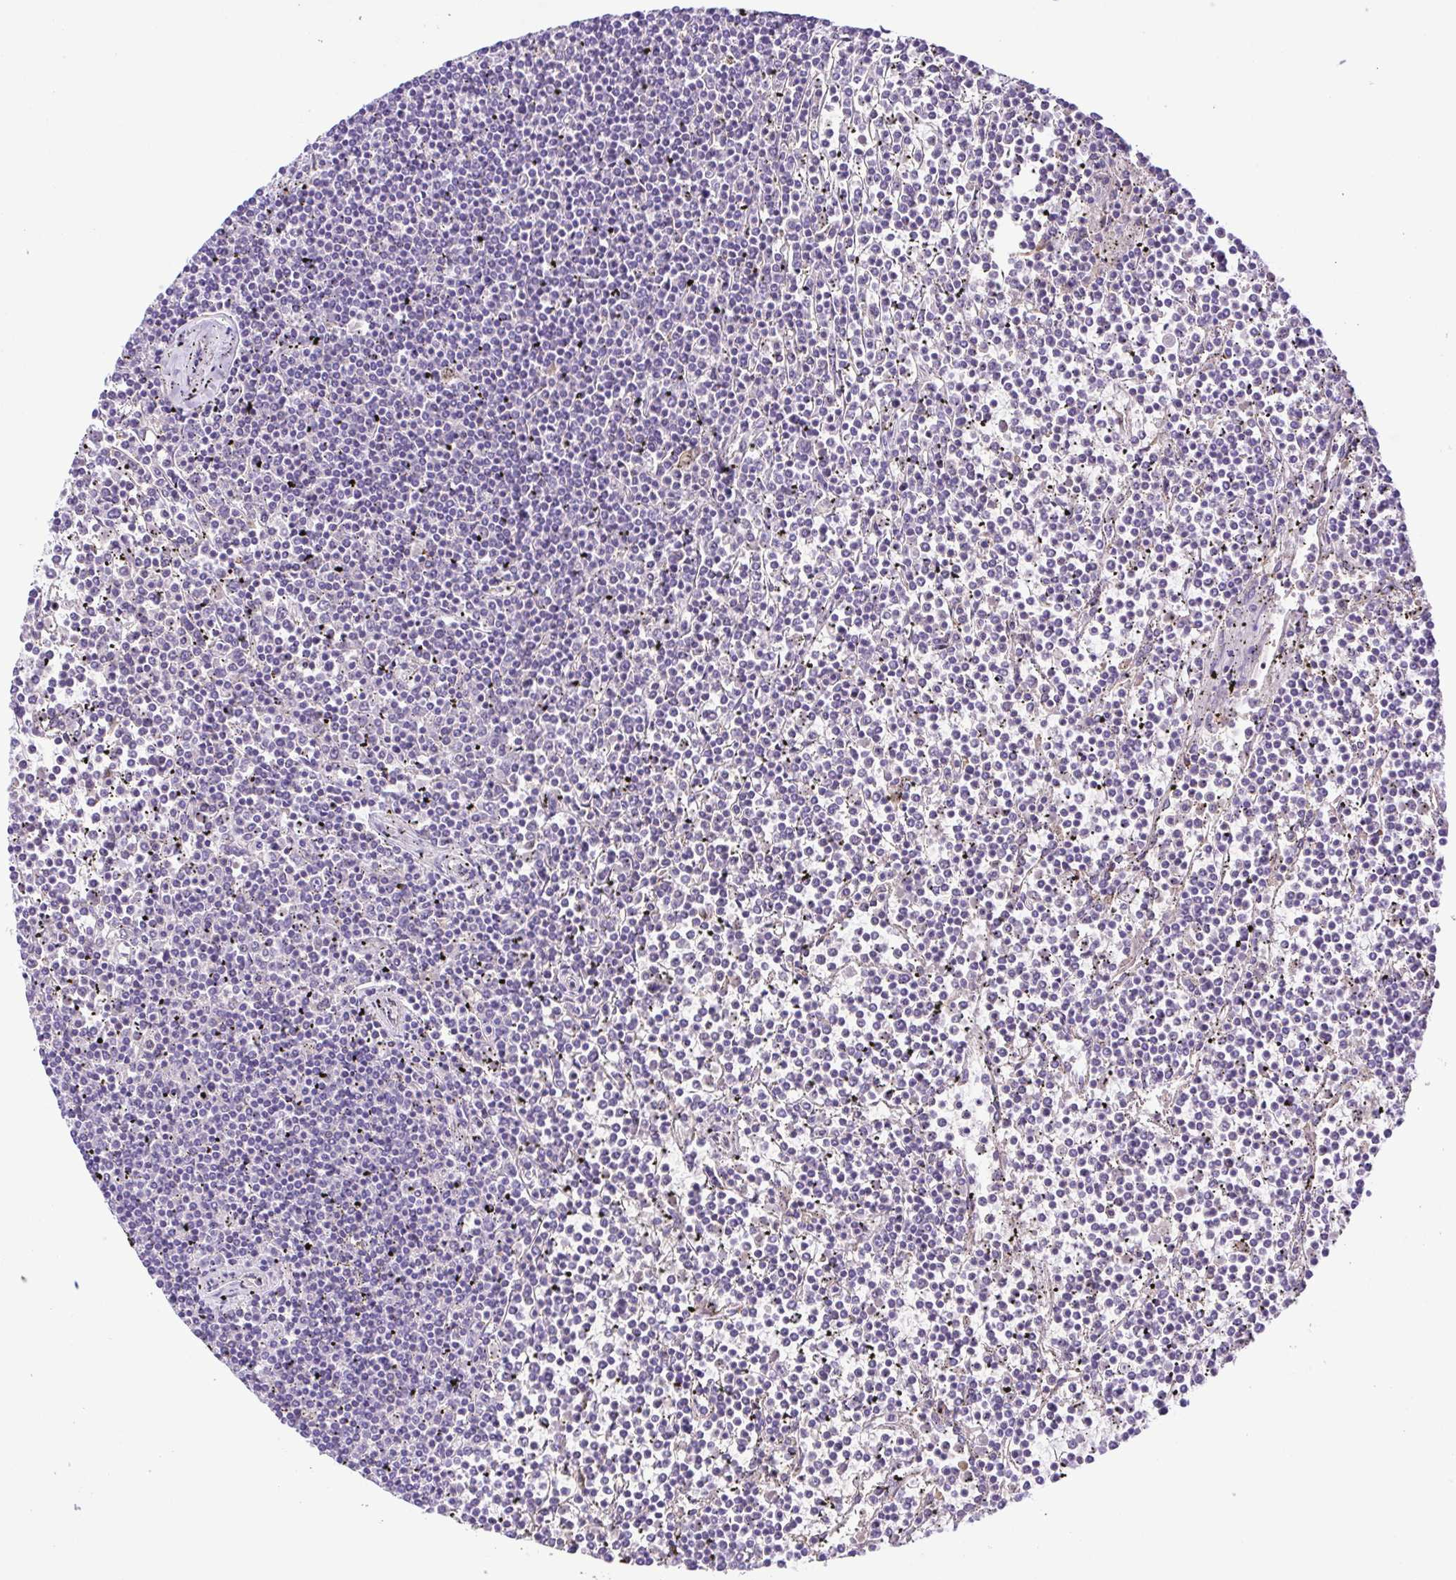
{"staining": {"intensity": "negative", "quantity": "none", "location": "none"}, "tissue": "lymphoma", "cell_type": "Tumor cells", "image_type": "cancer", "snomed": [{"axis": "morphology", "description": "Malignant lymphoma, non-Hodgkin's type, Low grade"}, {"axis": "topography", "description": "Spleen"}], "caption": "Tumor cells show no significant protein expression in low-grade malignant lymphoma, non-Hodgkin's type.", "gene": "IGFL1", "patient": {"sex": "female", "age": 19}}